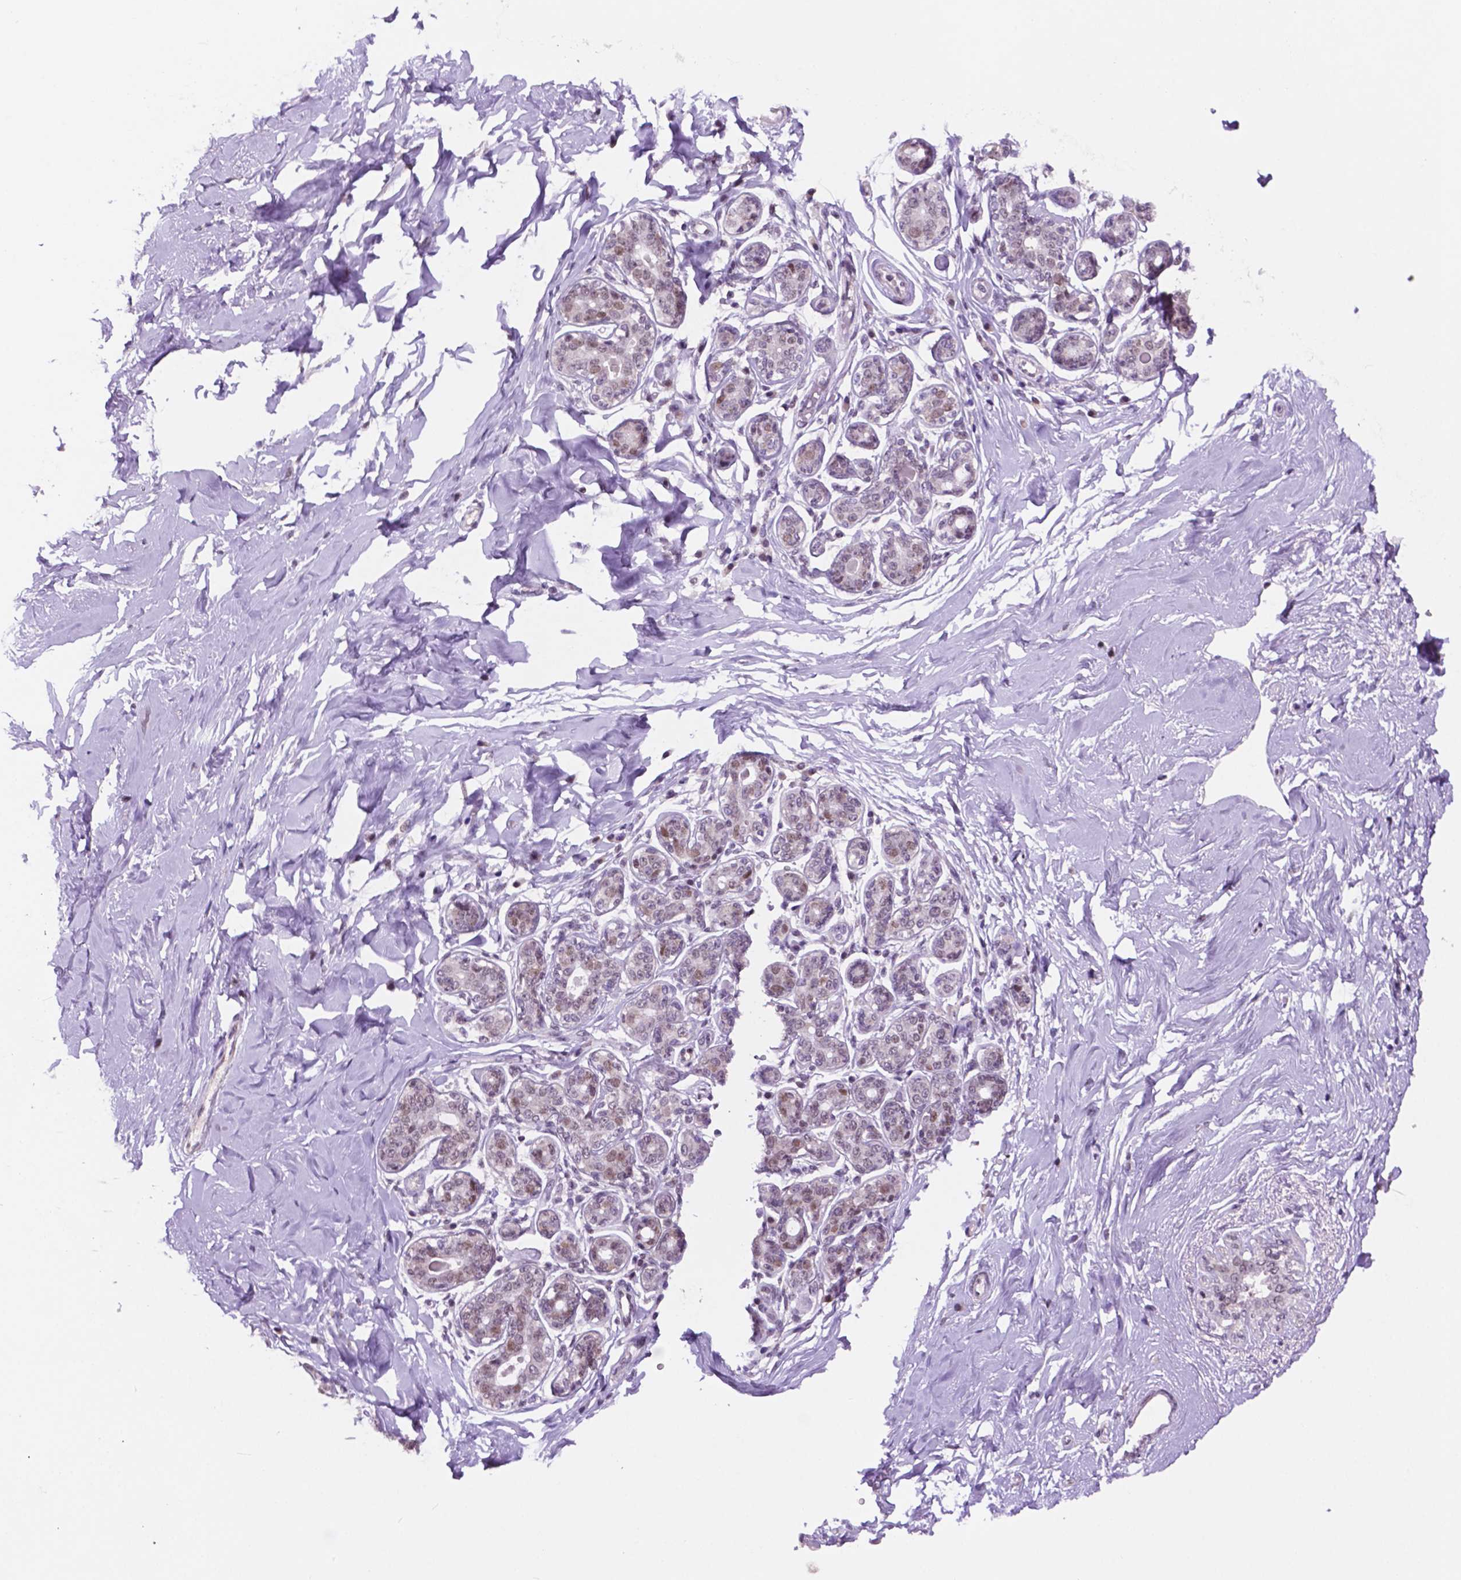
{"staining": {"intensity": "weak", "quantity": "<25%", "location": "nuclear"}, "tissue": "breast", "cell_type": "Adipocytes", "image_type": "normal", "snomed": [{"axis": "morphology", "description": "Normal tissue, NOS"}, {"axis": "topography", "description": "Skin"}, {"axis": "topography", "description": "Breast"}], "caption": "Breast was stained to show a protein in brown. There is no significant expression in adipocytes. (DAB (3,3'-diaminobenzidine) immunohistochemistry (IHC) with hematoxylin counter stain).", "gene": "NCOR1", "patient": {"sex": "female", "age": 43}}